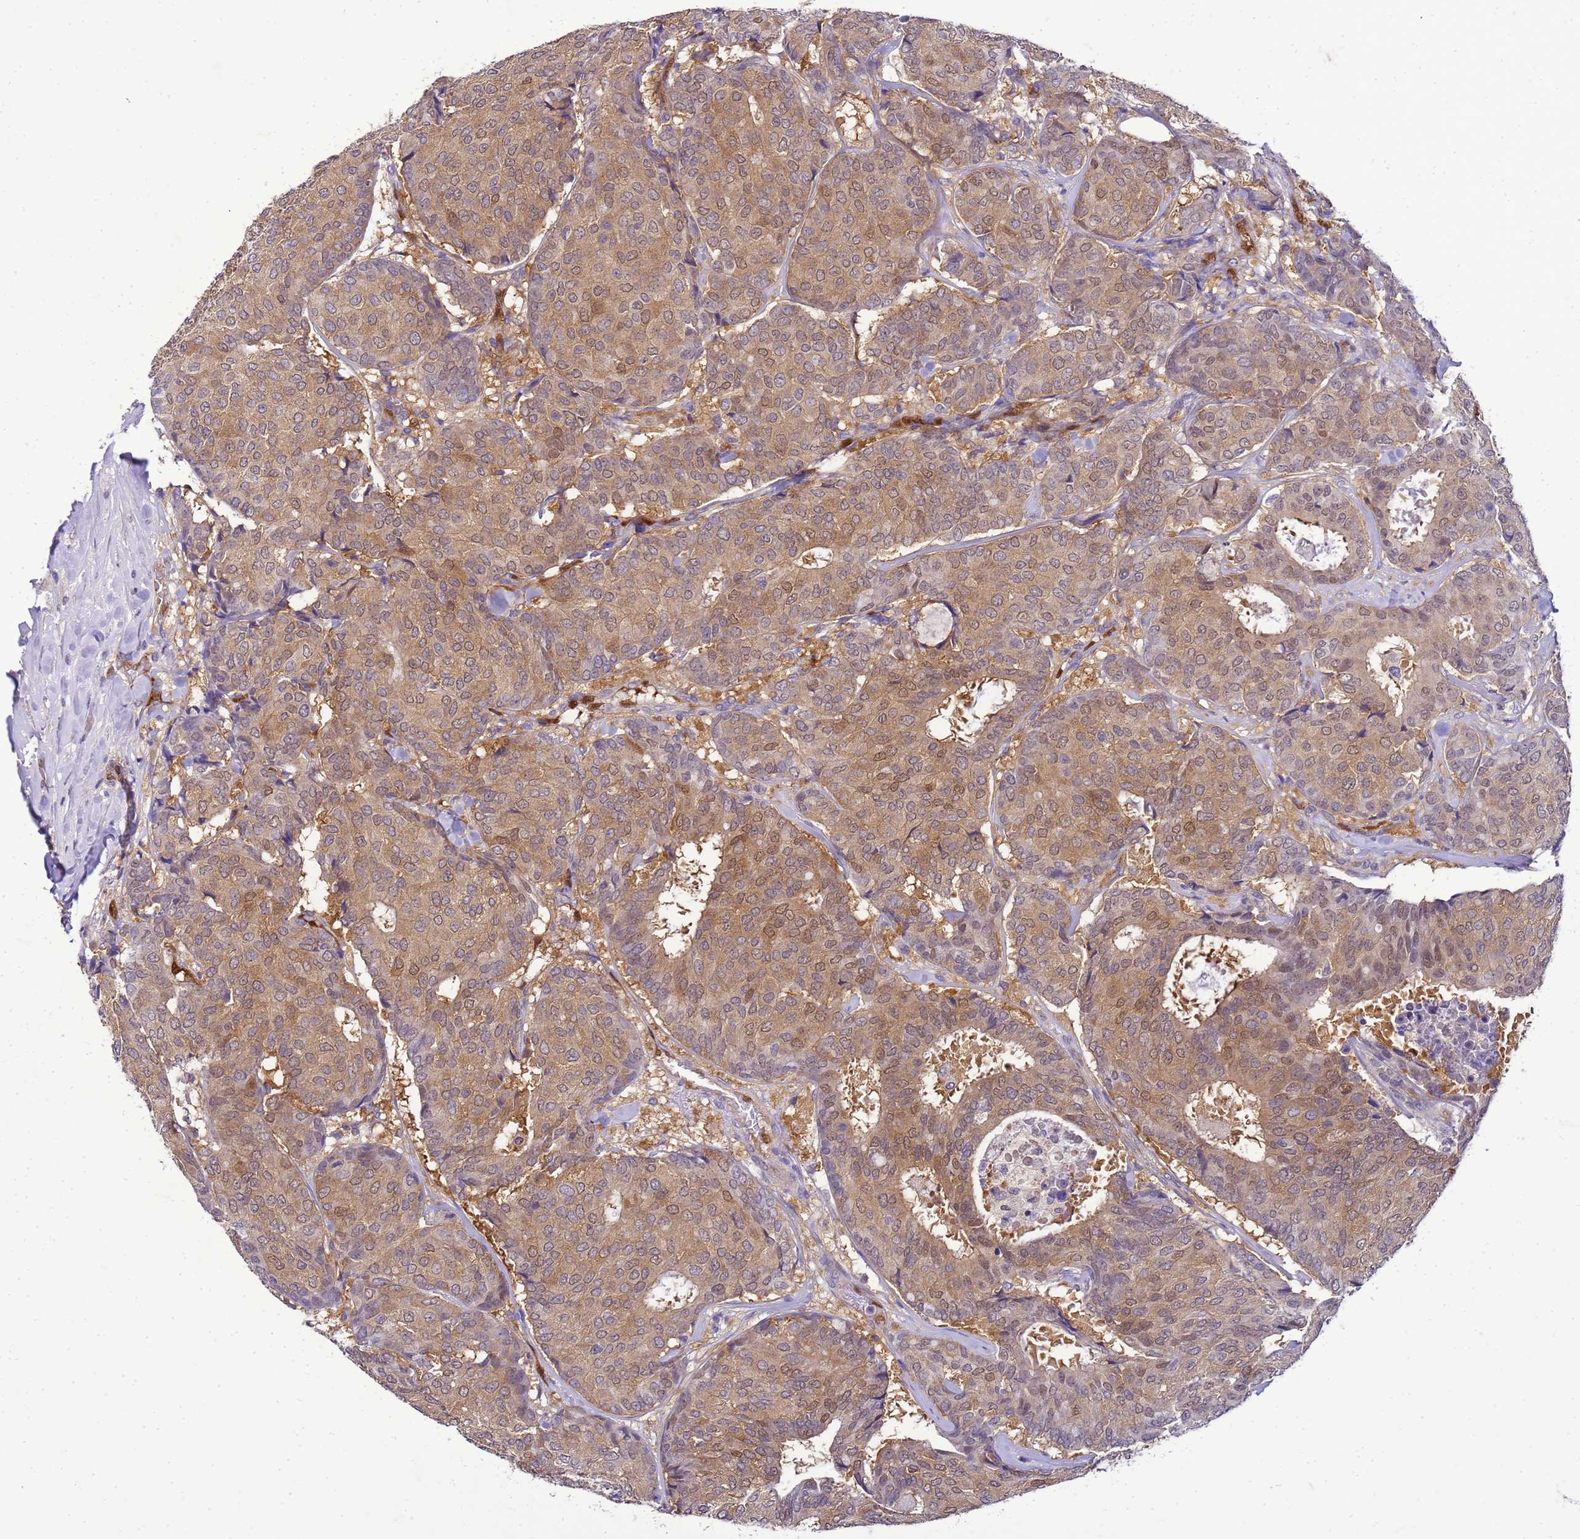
{"staining": {"intensity": "moderate", "quantity": ">75%", "location": "cytoplasmic/membranous"}, "tissue": "breast cancer", "cell_type": "Tumor cells", "image_type": "cancer", "snomed": [{"axis": "morphology", "description": "Duct carcinoma"}, {"axis": "topography", "description": "Breast"}], "caption": "Tumor cells display moderate cytoplasmic/membranous expression in approximately >75% of cells in breast cancer.", "gene": "DDI2", "patient": {"sex": "female", "age": 75}}